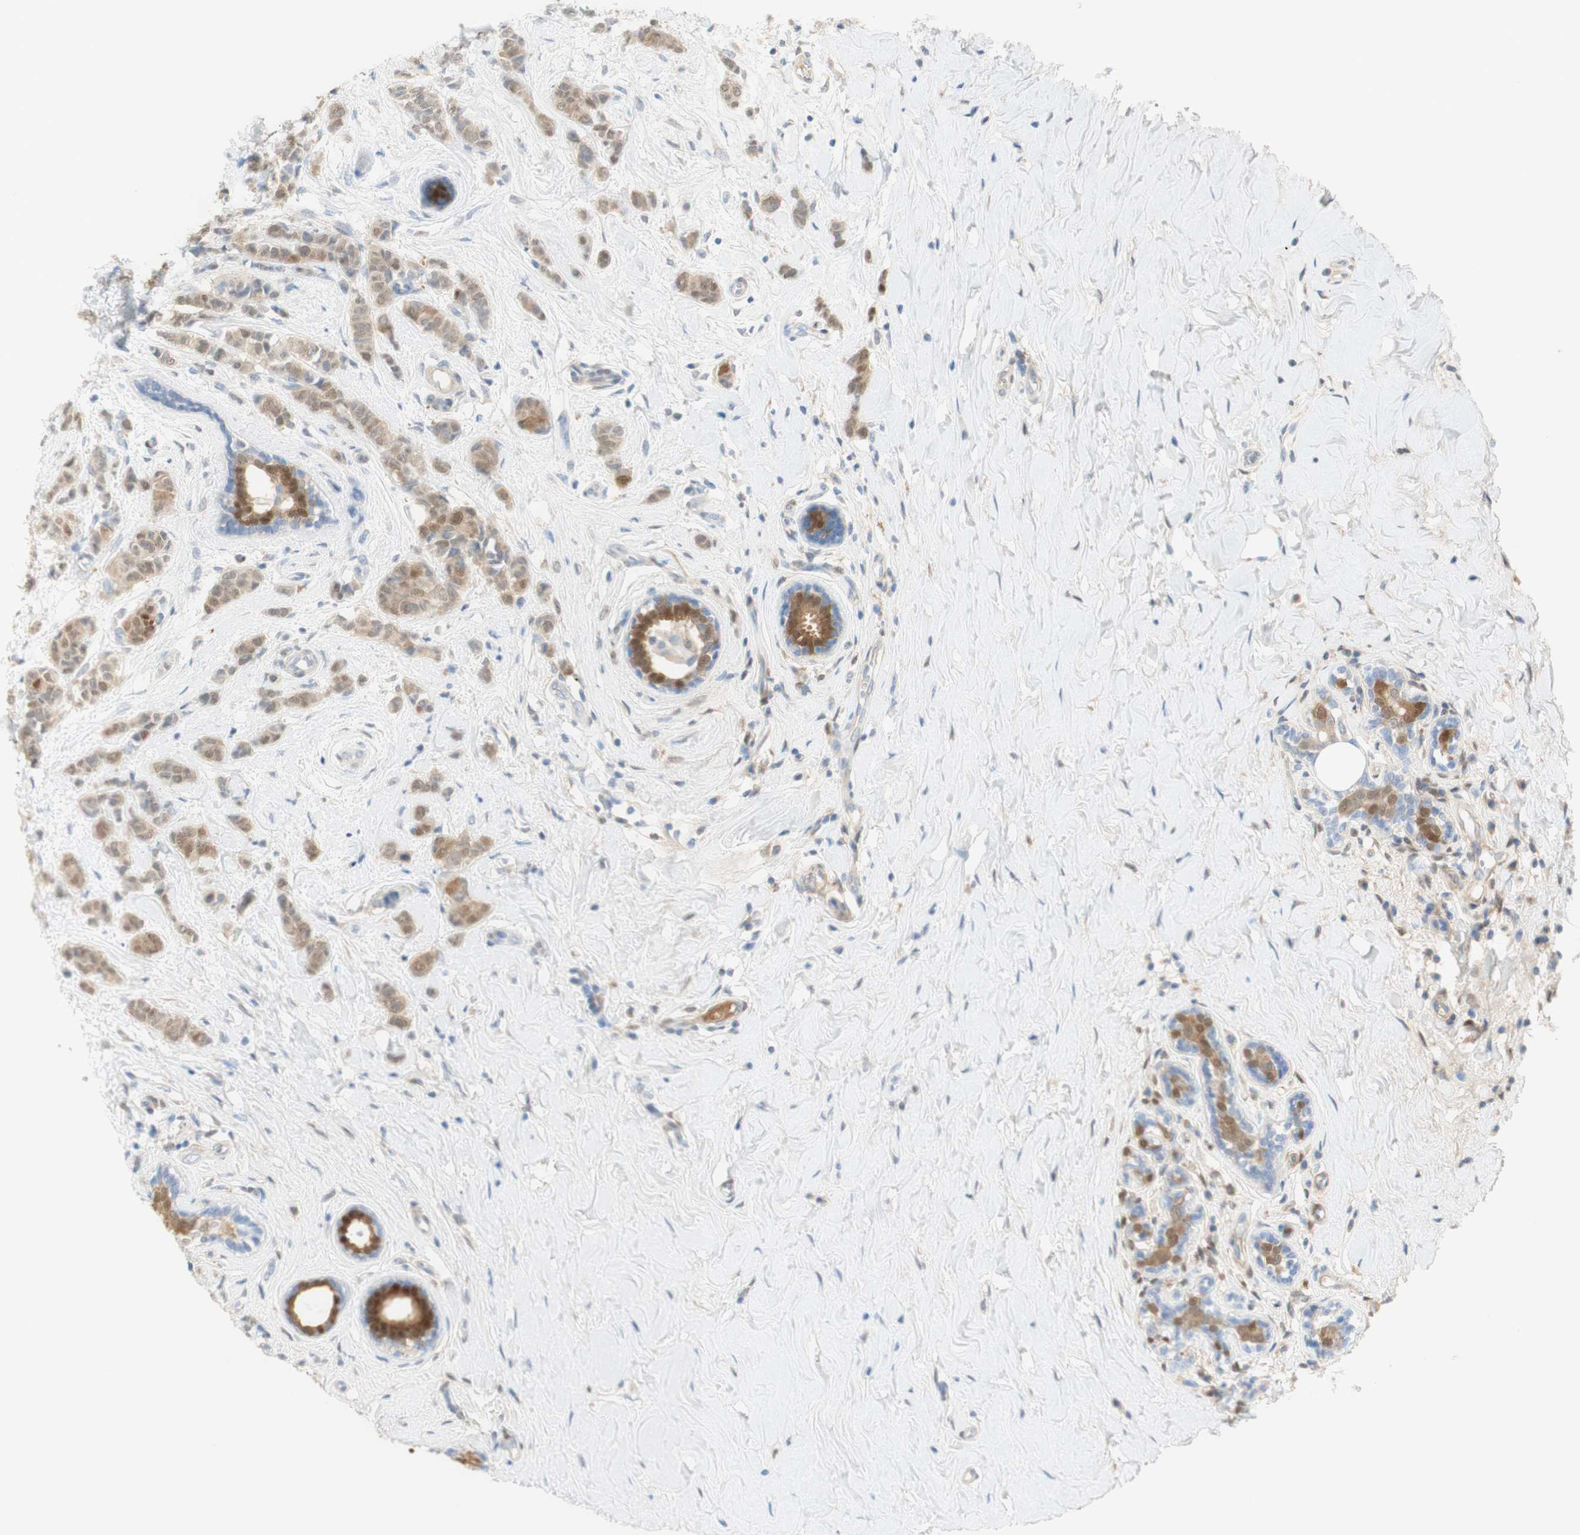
{"staining": {"intensity": "moderate", "quantity": ">75%", "location": "cytoplasmic/membranous,nuclear"}, "tissue": "breast cancer", "cell_type": "Tumor cells", "image_type": "cancer", "snomed": [{"axis": "morphology", "description": "Normal tissue, NOS"}, {"axis": "morphology", "description": "Duct carcinoma"}, {"axis": "topography", "description": "Breast"}], "caption": "Breast cancer (intraductal carcinoma) stained with a protein marker demonstrates moderate staining in tumor cells.", "gene": "SELENBP1", "patient": {"sex": "female", "age": 40}}